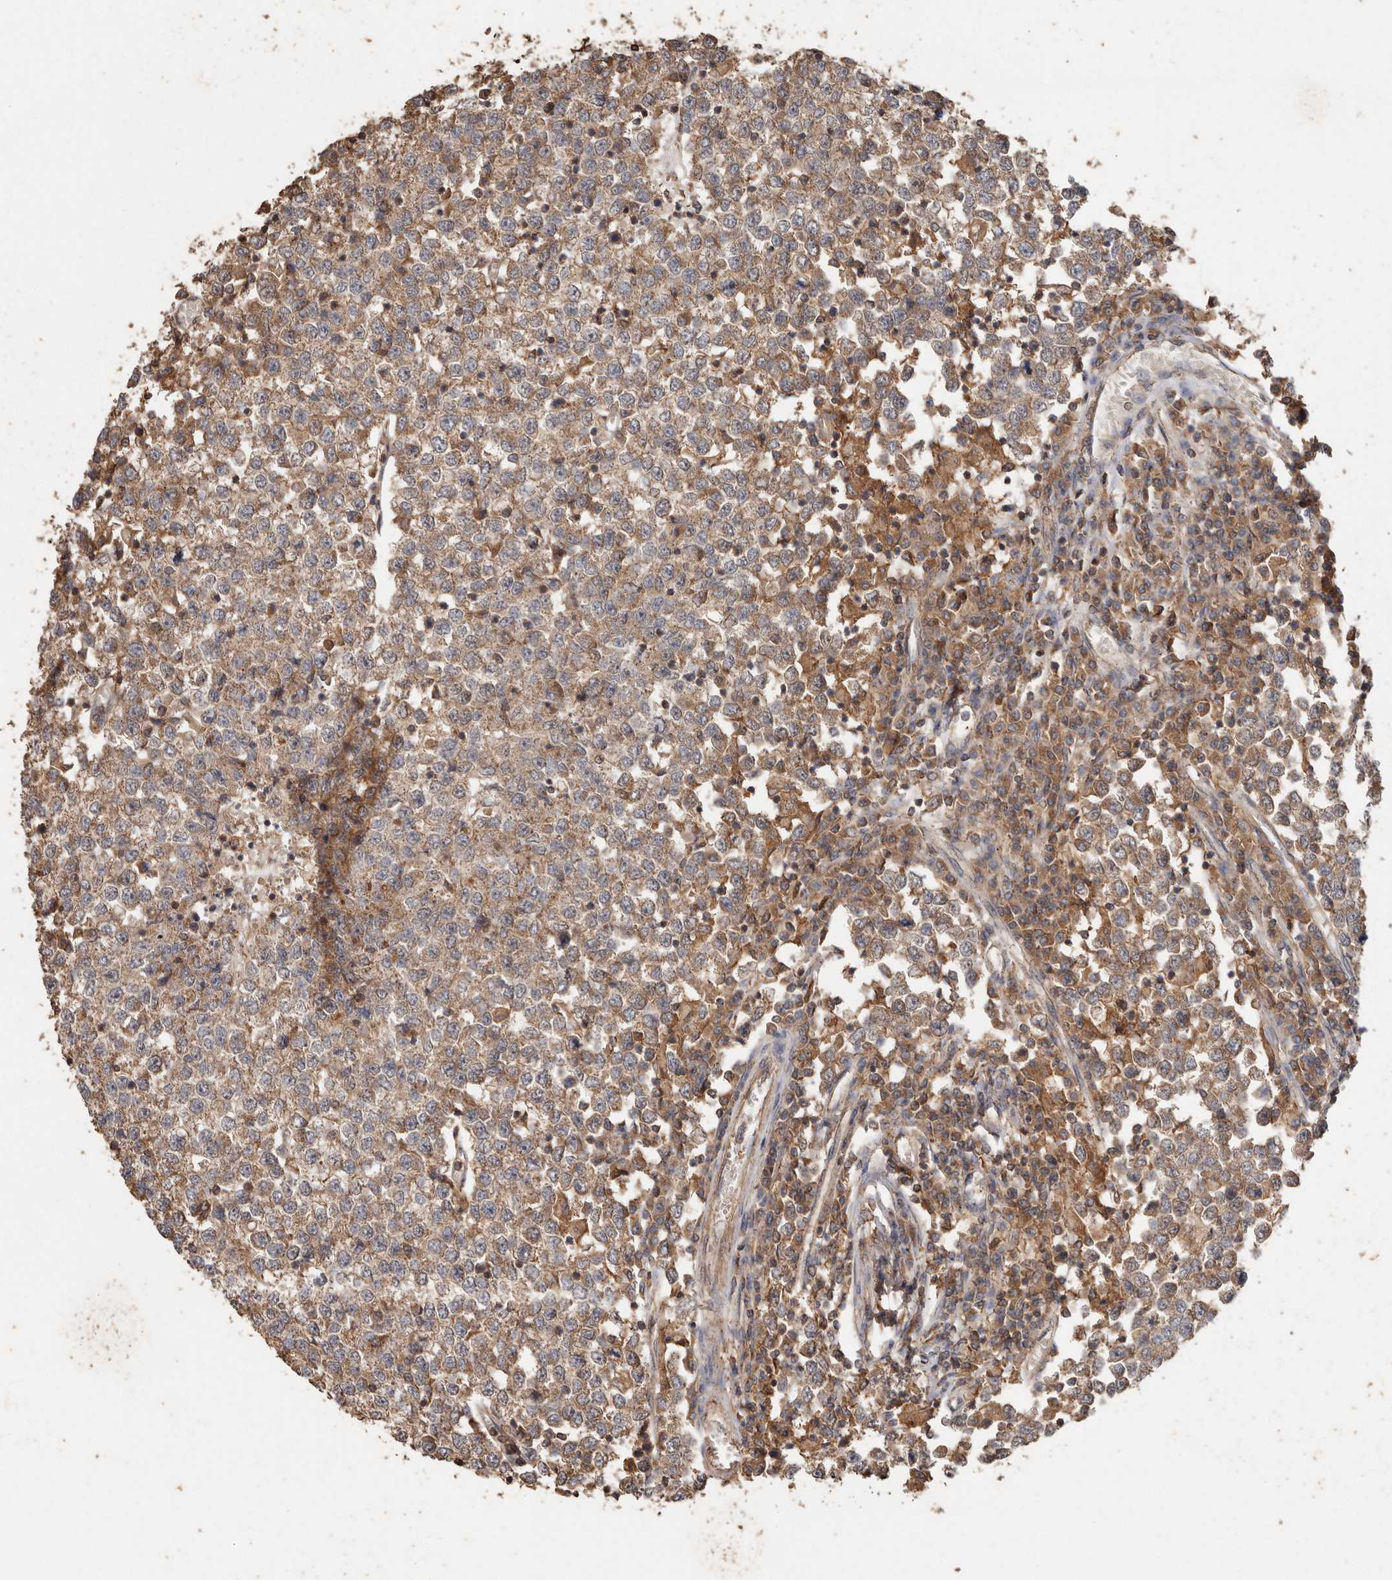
{"staining": {"intensity": "moderate", "quantity": ">75%", "location": "cytoplasmic/membranous"}, "tissue": "testis cancer", "cell_type": "Tumor cells", "image_type": "cancer", "snomed": [{"axis": "morphology", "description": "Seminoma, NOS"}, {"axis": "topography", "description": "Testis"}], "caption": "Testis cancer (seminoma) stained for a protein (brown) exhibits moderate cytoplasmic/membranous positive staining in approximately >75% of tumor cells.", "gene": "RWDD1", "patient": {"sex": "male", "age": 65}}